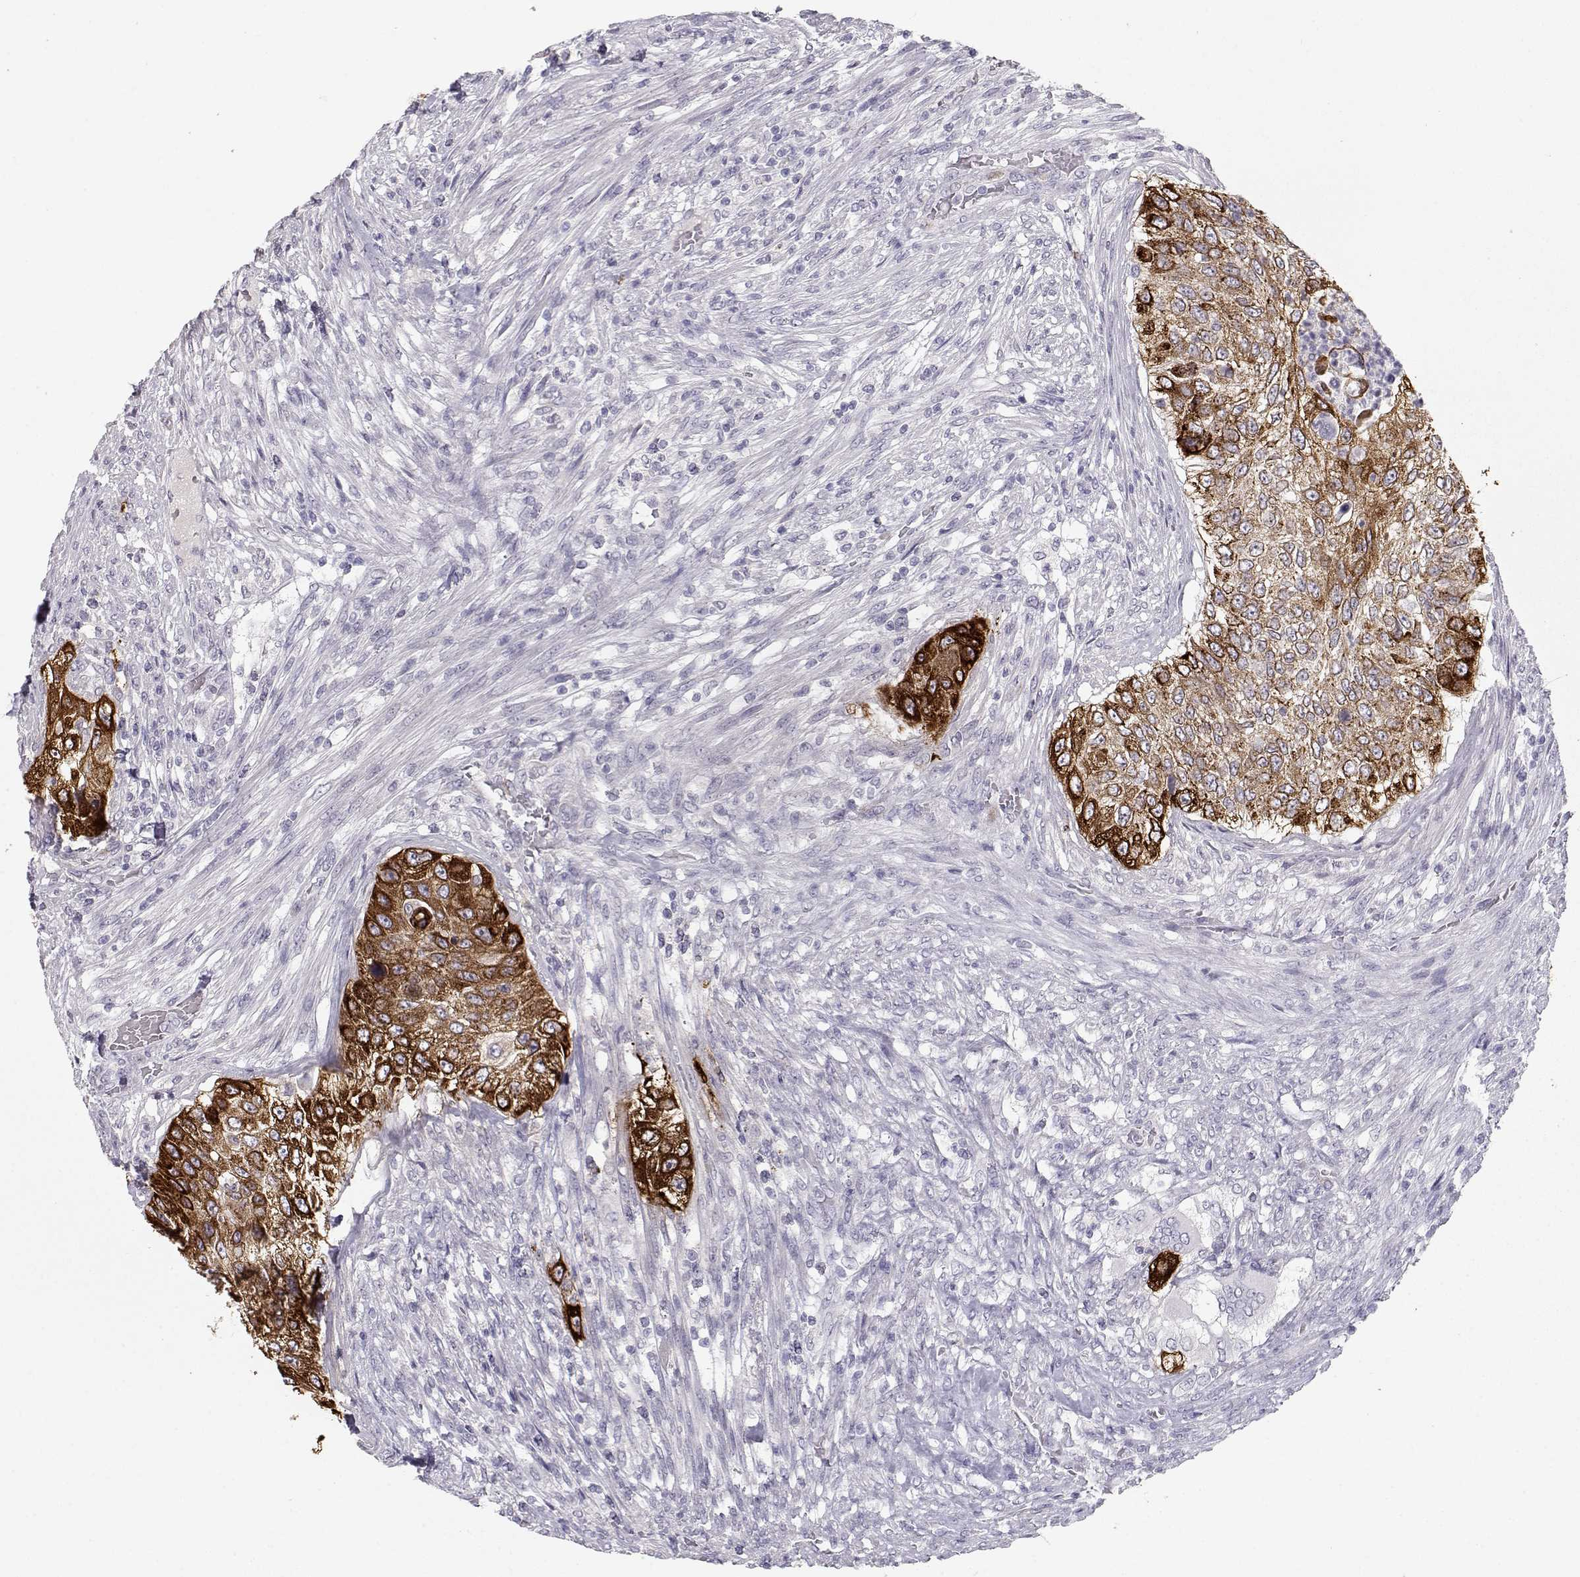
{"staining": {"intensity": "strong", "quantity": ">75%", "location": "cytoplasmic/membranous"}, "tissue": "urothelial cancer", "cell_type": "Tumor cells", "image_type": "cancer", "snomed": [{"axis": "morphology", "description": "Urothelial carcinoma, High grade"}, {"axis": "topography", "description": "Urinary bladder"}], "caption": "Immunohistochemistry (IHC) of urothelial carcinoma (high-grade) shows high levels of strong cytoplasmic/membranous expression in about >75% of tumor cells.", "gene": "LAMB3", "patient": {"sex": "female", "age": 60}}